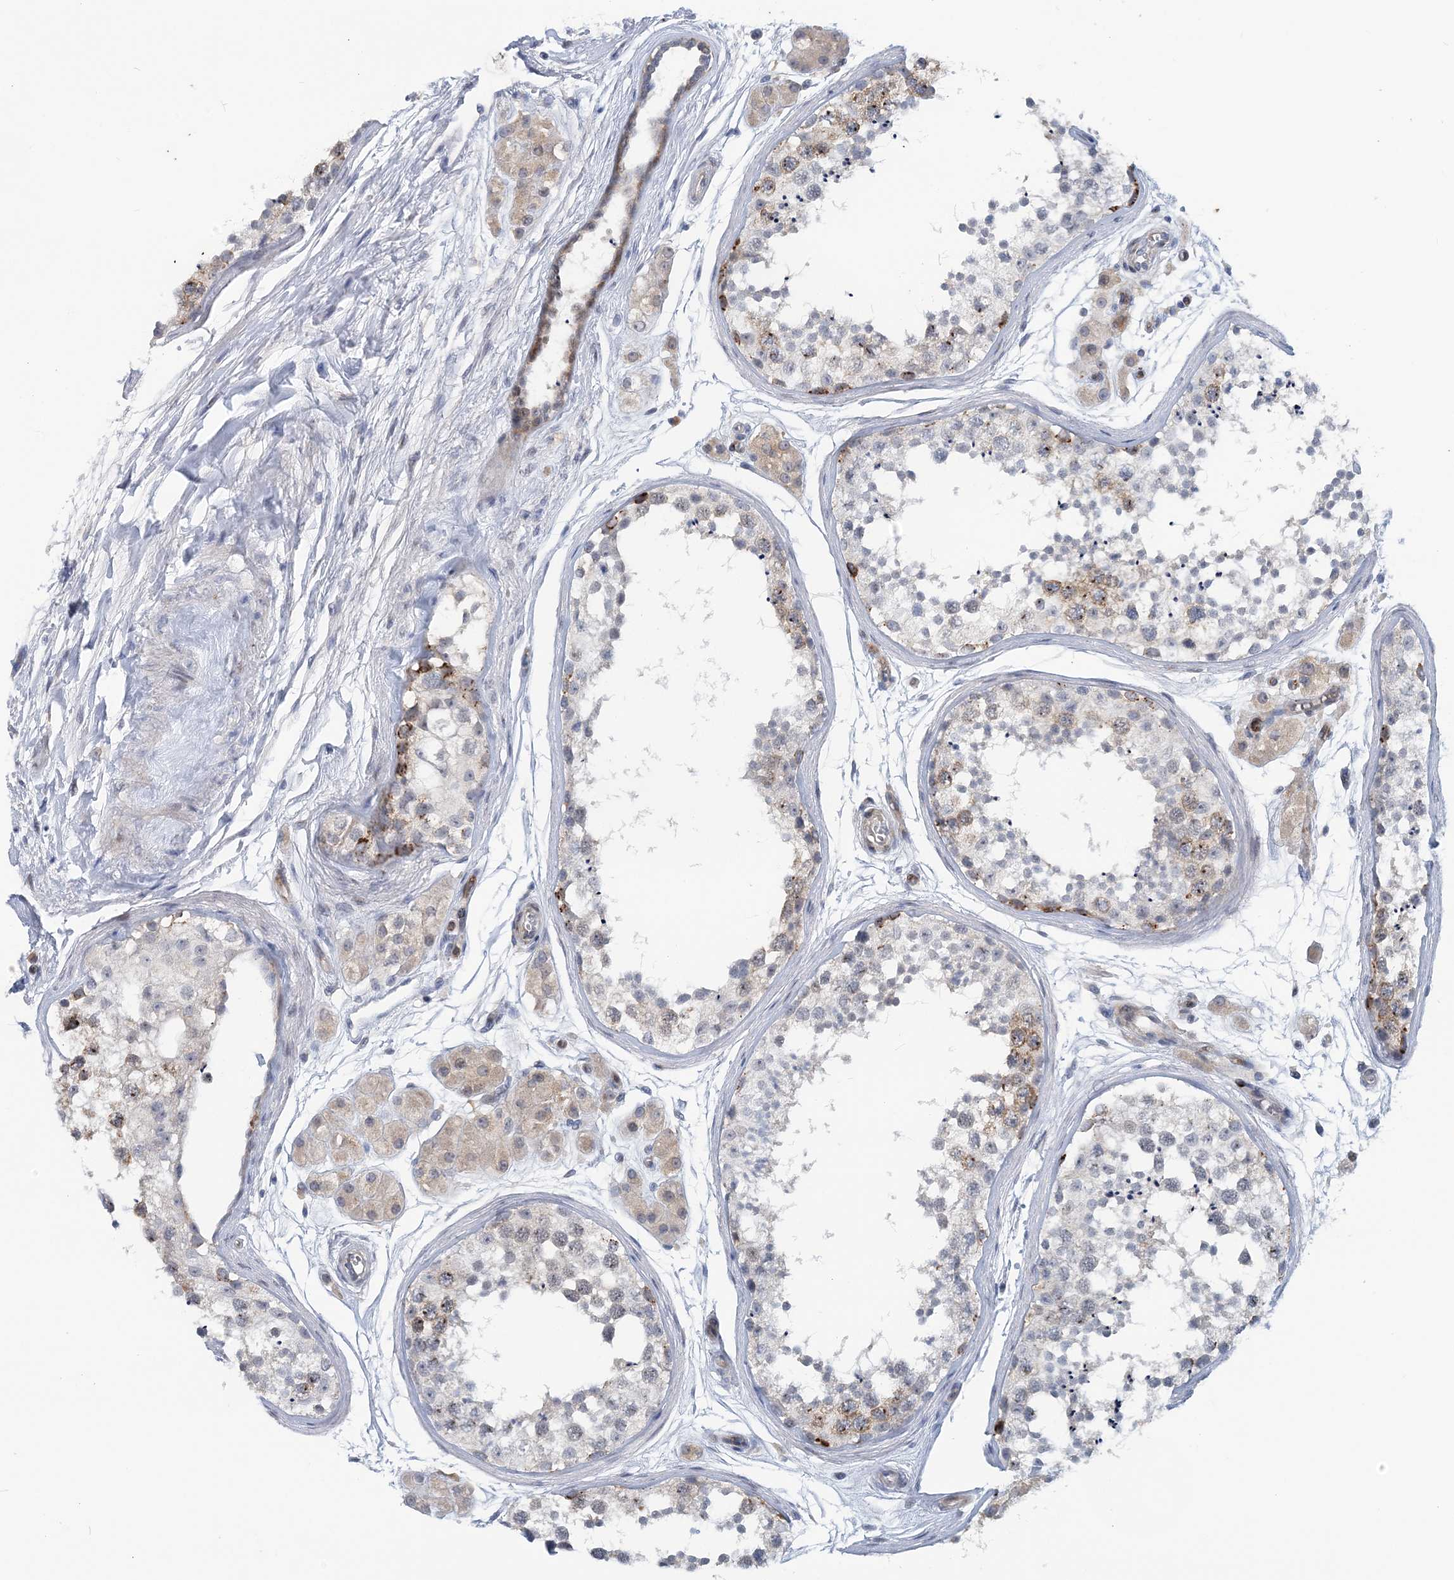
{"staining": {"intensity": "moderate", "quantity": "<25%", "location": "cytoplasmic/membranous"}, "tissue": "testis", "cell_type": "Cells in seminiferous ducts", "image_type": "normal", "snomed": [{"axis": "morphology", "description": "Normal tissue, NOS"}, {"axis": "topography", "description": "Testis"}], "caption": "A brown stain highlights moderate cytoplasmic/membranous positivity of a protein in cells in seminiferous ducts of normal testis. (DAB (3,3'-diaminobenzidine) IHC, brown staining for protein, blue staining for nuclei).", "gene": "SNED1", "patient": {"sex": "male", "age": 56}}